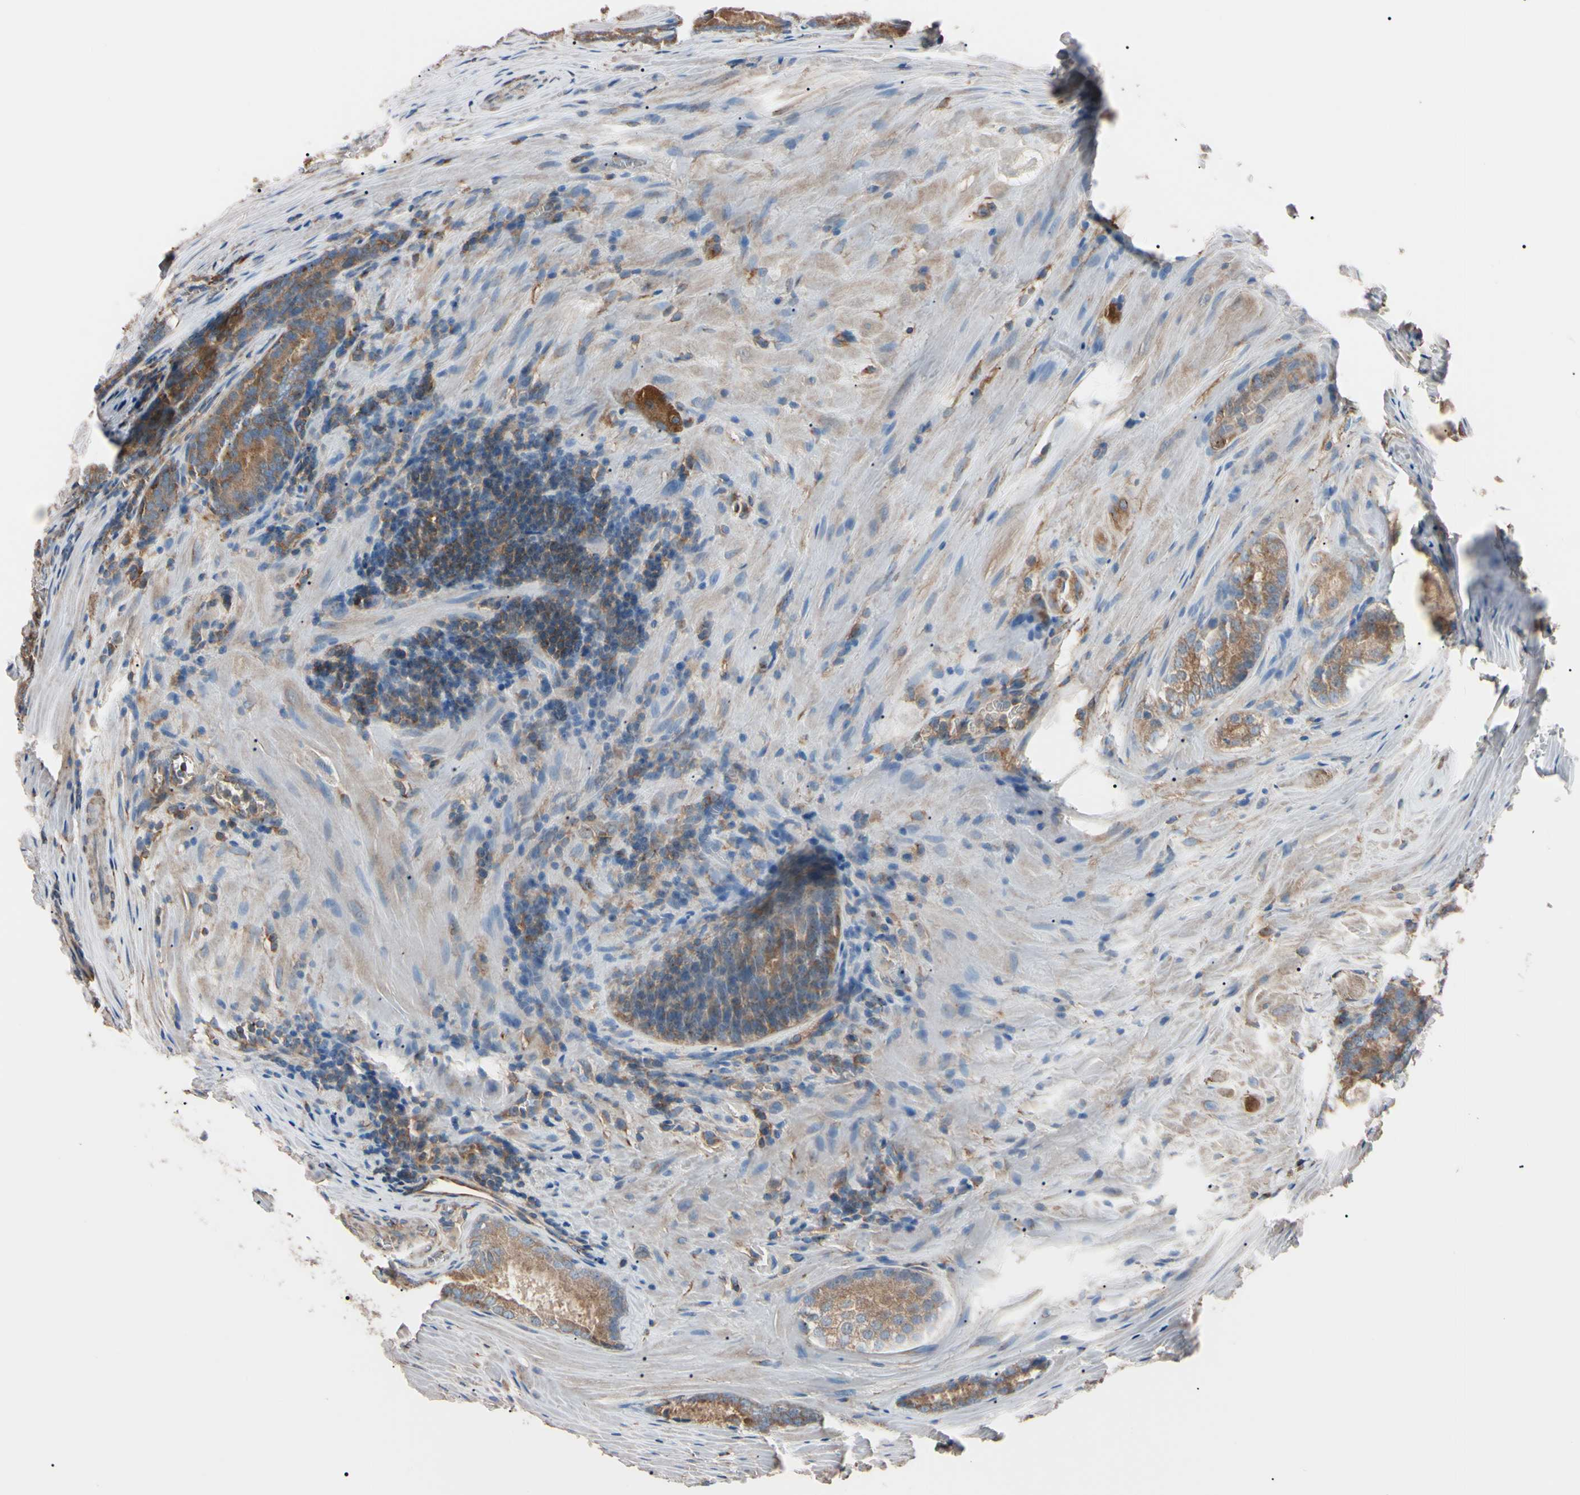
{"staining": {"intensity": "moderate", "quantity": ">75%", "location": "cytoplasmic/membranous"}, "tissue": "prostate cancer", "cell_type": "Tumor cells", "image_type": "cancer", "snomed": [{"axis": "morphology", "description": "Adenocarcinoma, Low grade"}, {"axis": "topography", "description": "Prostate"}], "caption": "Prostate low-grade adenocarcinoma stained for a protein (brown) displays moderate cytoplasmic/membranous positive positivity in approximately >75% of tumor cells.", "gene": "PRKACA", "patient": {"sex": "male", "age": 64}}